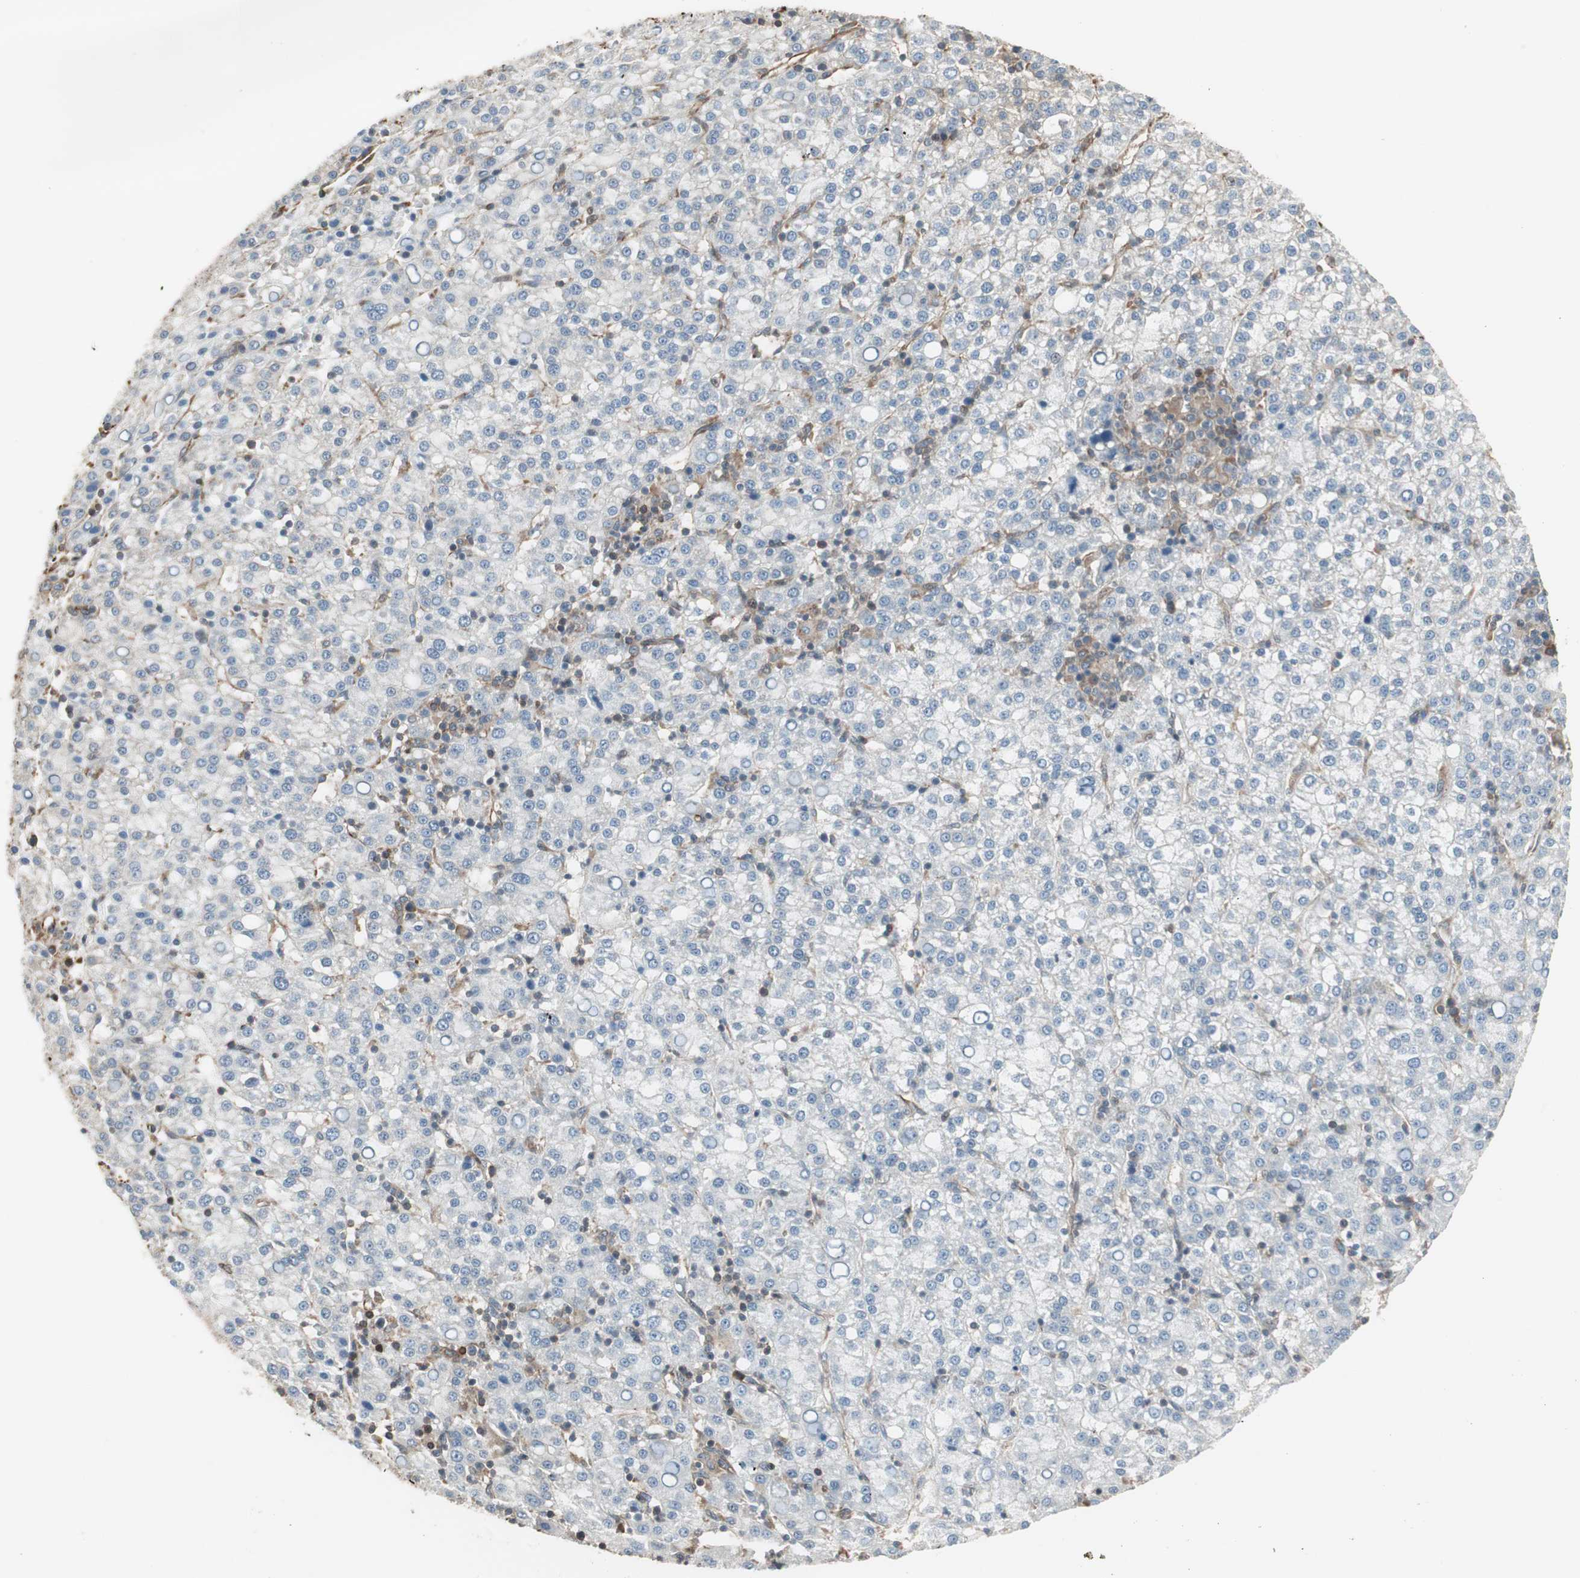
{"staining": {"intensity": "negative", "quantity": "none", "location": "none"}, "tissue": "liver cancer", "cell_type": "Tumor cells", "image_type": "cancer", "snomed": [{"axis": "morphology", "description": "Carcinoma, Hepatocellular, NOS"}, {"axis": "topography", "description": "Liver"}], "caption": "A photomicrograph of human hepatocellular carcinoma (liver) is negative for staining in tumor cells.", "gene": "MAD2L2", "patient": {"sex": "female", "age": 58}}